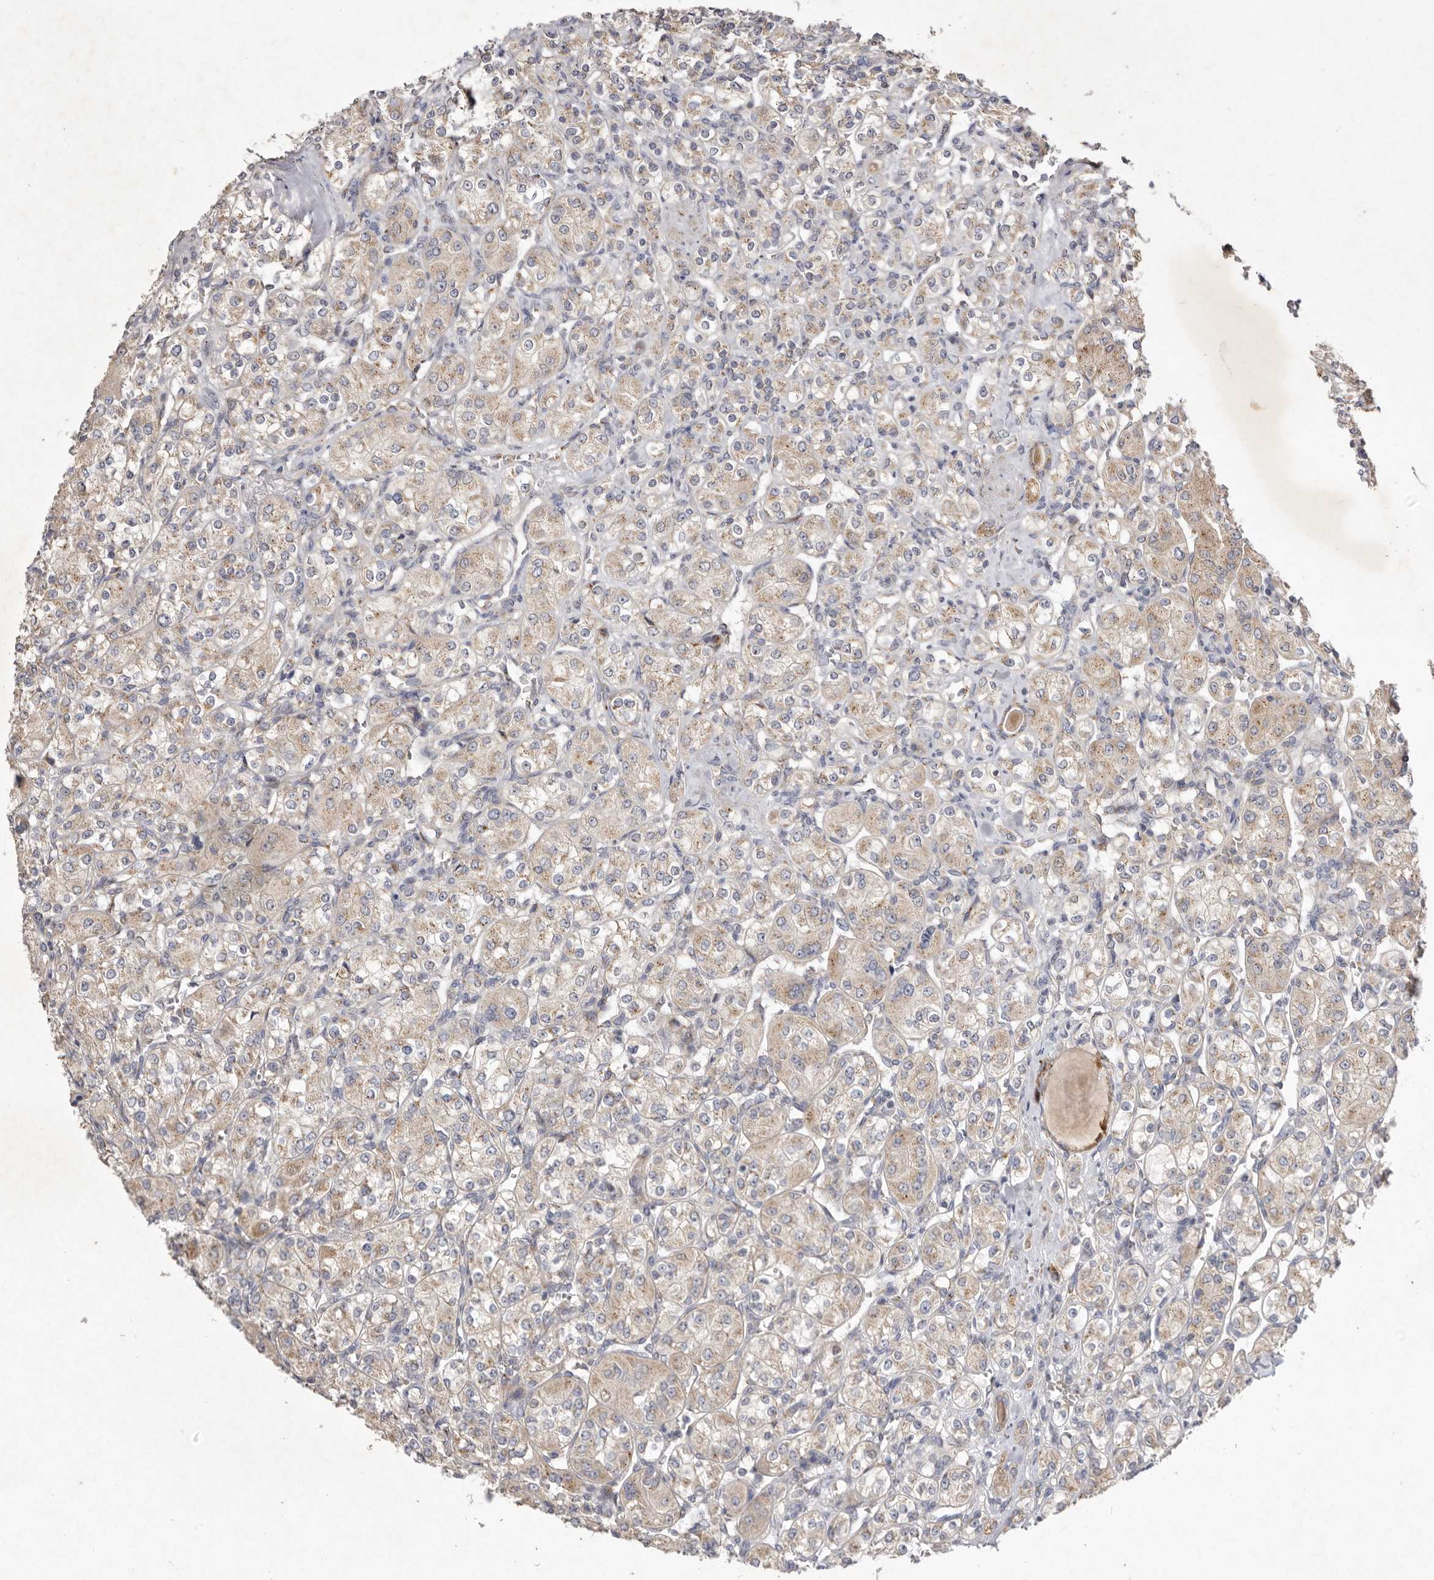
{"staining": {"intensity": "weak", "quantity": ">75%", "location": "cytoplasmic/membranous"}, "tissue": "renal cancer", "cell_type": "Tumor cells", "image_type": "cancer", "snomed": [{"axis": "morphology", "description": "Adenocarcinoma, NOS"}, {"axis": "topography", "description": "Kidney"}], "caption": "IHC image of renal cancer stained for a protein (brown), which shows low levels of weak cytoplasmic/membranous positivity in approximately >75% of tumor cells.", "gene": "USP24", "patient": {"sex": "male", "age": 77}}